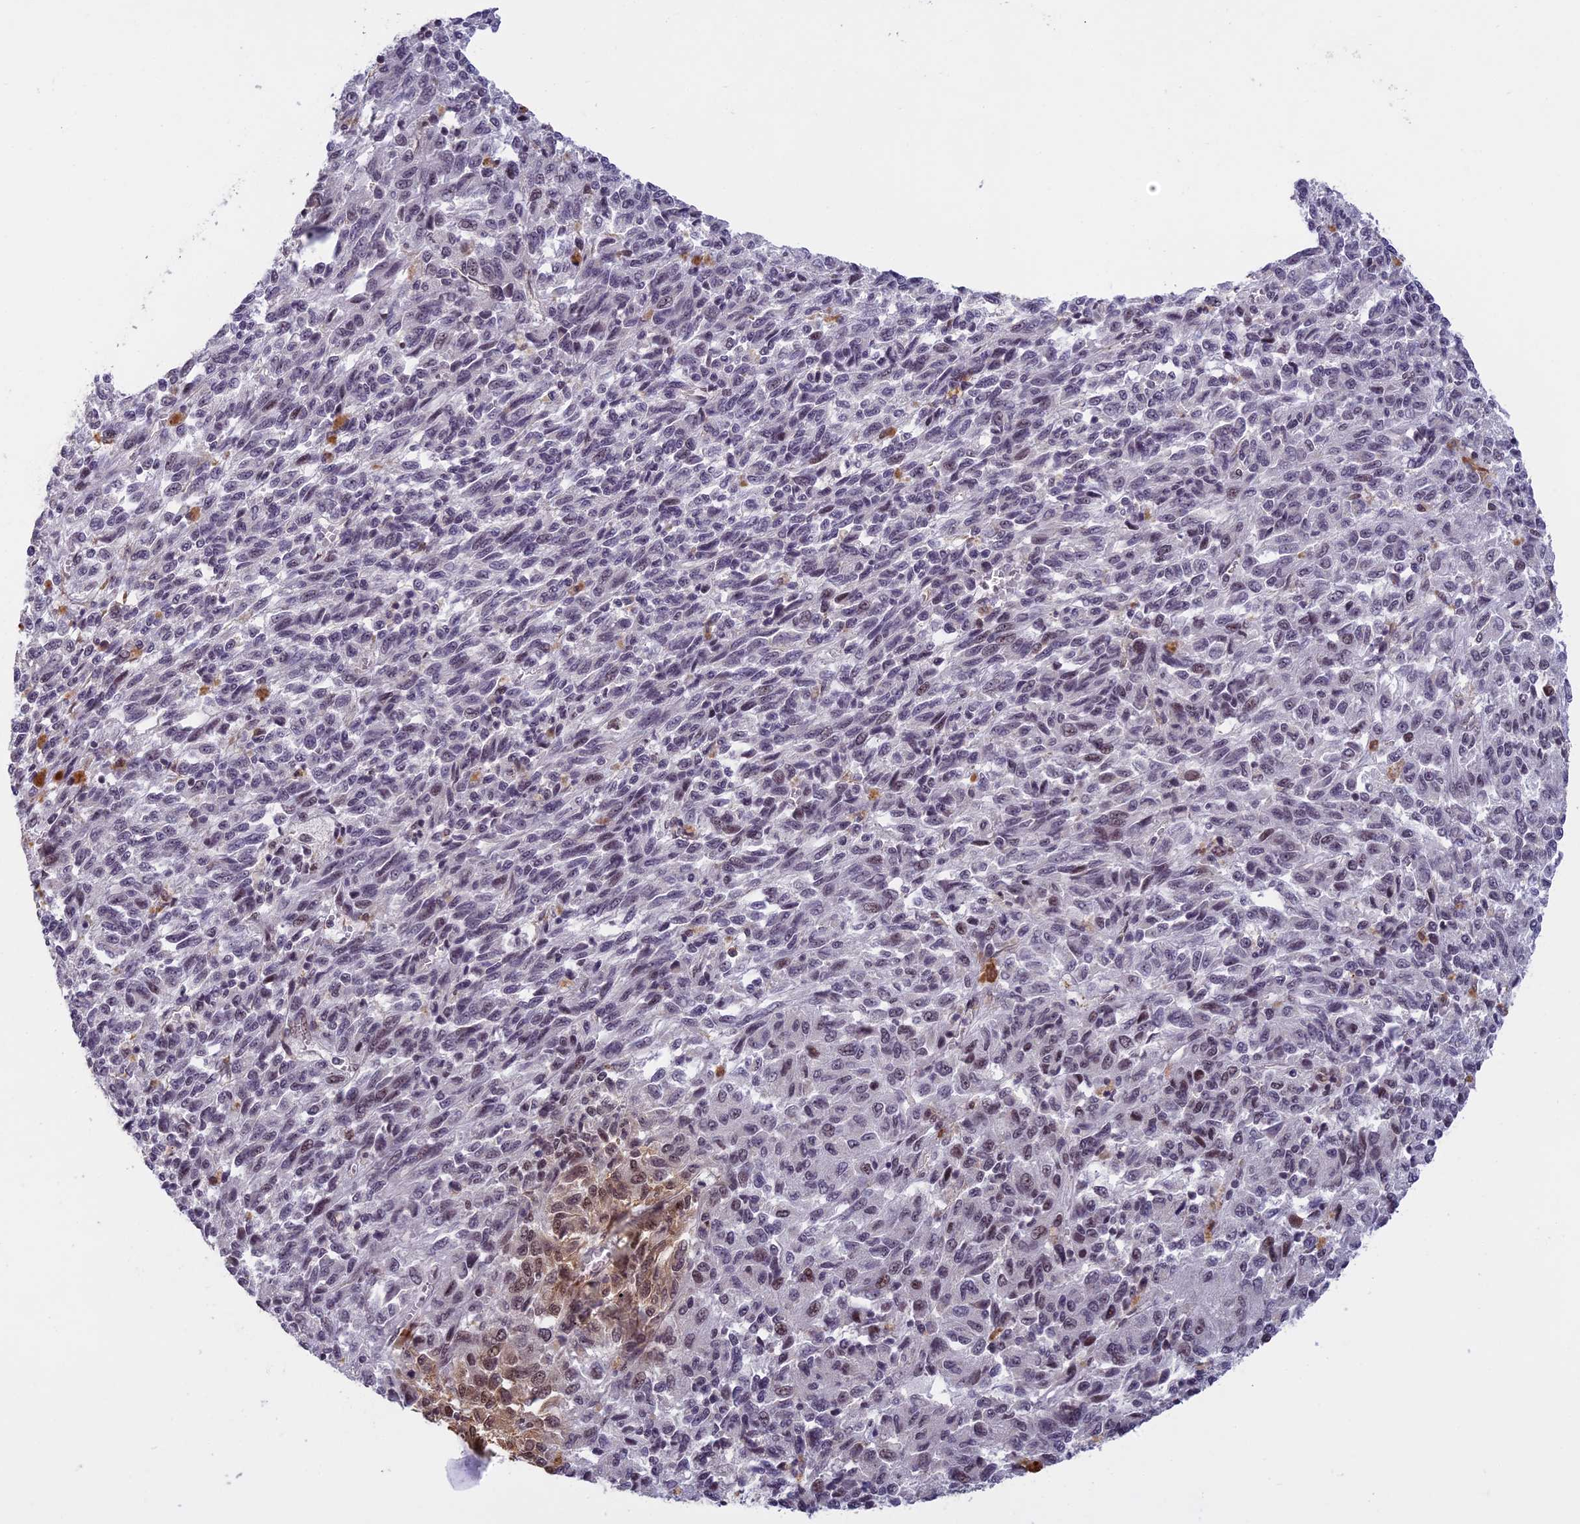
{"staining": {"intensity": "negative", "quantity": "none", "location": "none"}, "tissue": "melanoma", "cell_type": "Tumor cells", "image_type": "cancer", "snomed": [{"axis": "morphology", "description": "Malignant melanoma, Metastatic site"}, {"axis": "topography", "description": "Lung"}], "caption": "Tumor cells show no significant expression in malignant melanoma (metastatic site).", "gene": "MORF4L1", "patient": {"sex": "male", "age": 64}}